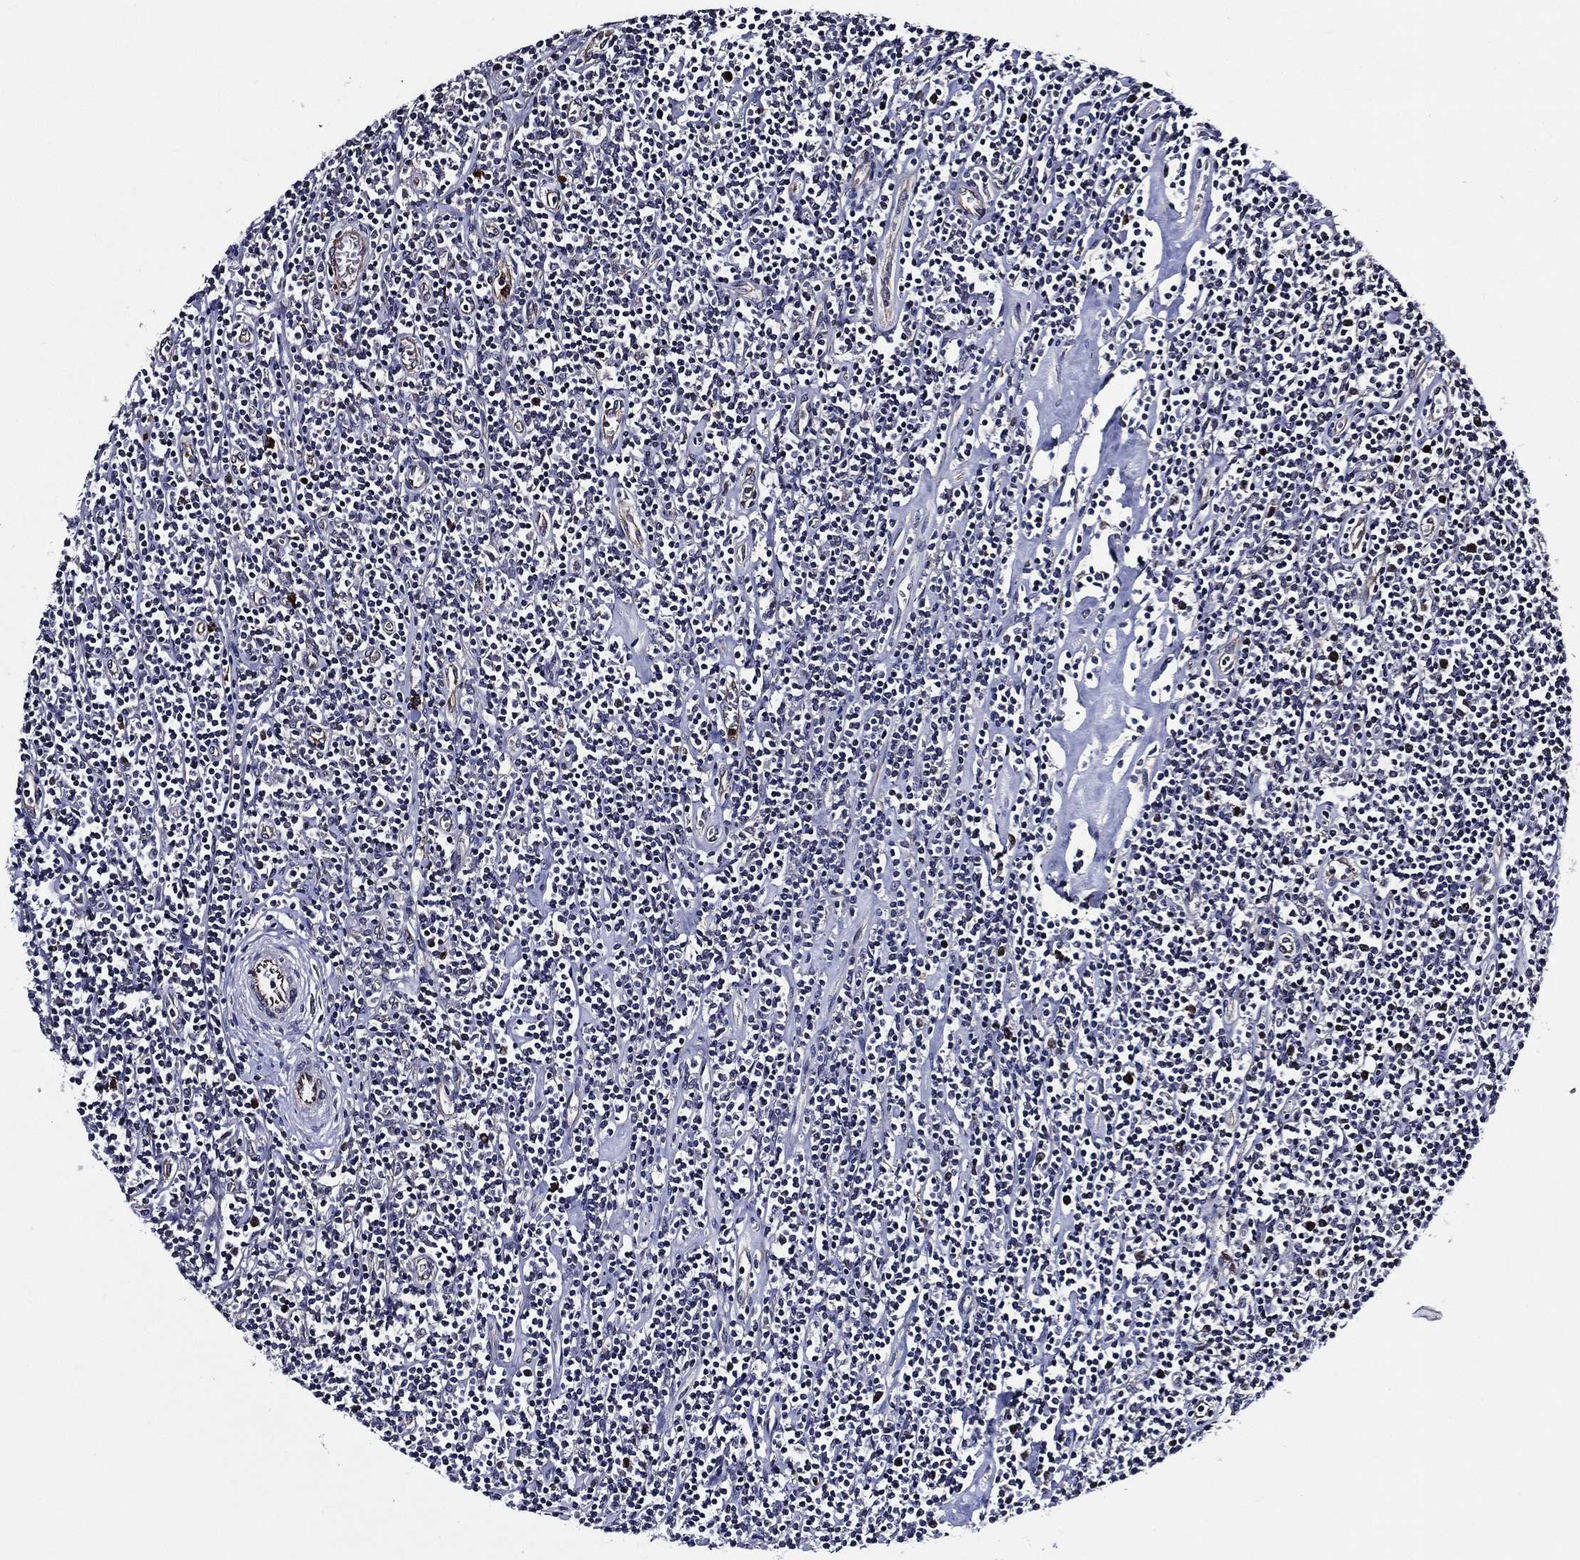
{"staining": {"intensity": "moderate", "quantity": "<25%", "location": "nuclear"}, "tissue": "lymphoma", "cell_type": "Tumor cells", "image_type": "cancer", "snomed": [{"axis": "morphology", "description": "Hodgkin's disease, NOS"}, {"axis": "topography", "description": "Lymph node"}], "caption": "A high-resolution image shows immunohistochemistry staining of lymphoma, which demonstrates moderate nuclear staining in approximately <25% of tumor cells.", "gene": "KIF20B", "patient": {"sex": "male", "age": 40}}